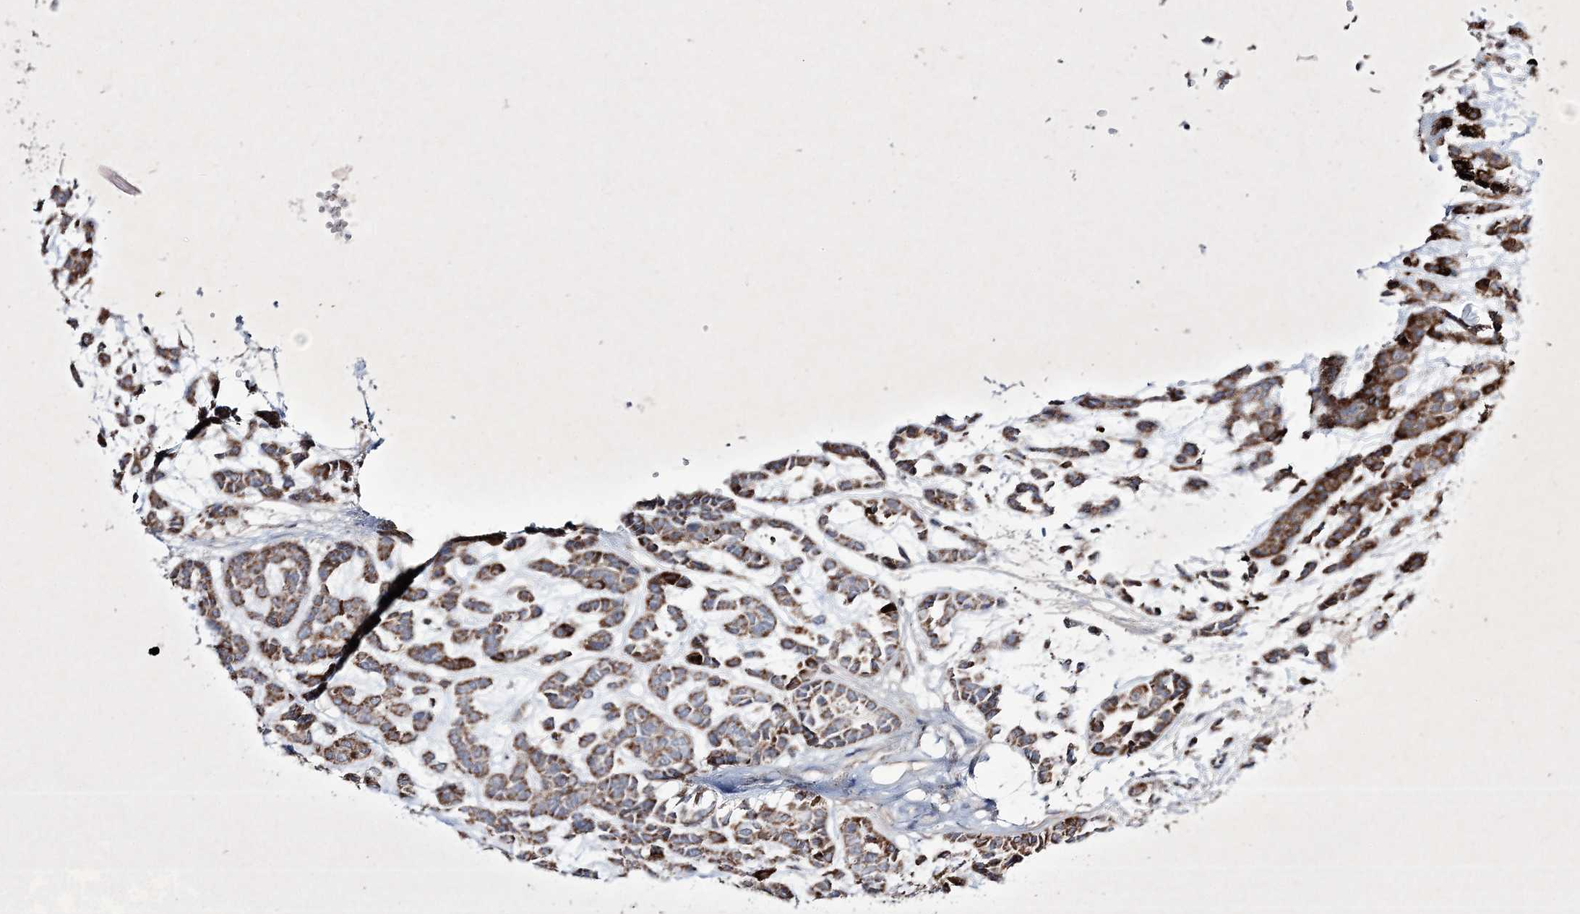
{"staining": {"intensity": "moderate", "quantity": ">75%", "location": "cytoplasmic/membranous"}, "tissue": "head and neck cancer", "cell_type": "Tumor cells", "image_type": "cancer", "snomed": [{"axis": "morphology", "description": "Adenocarcinoma, NOS"}, {"axis": "morphology", "description": "Adenoma, NOS"}, {"axis": "topography", "description": "Head-Neck"}], "caption": "Immunohistochemistry (IHC) micrograph of neoplastic tissue: human adenoma (head and neck) stained using immunohistochemistry (IHC) demonstrates medium levels of moderate protein expression localized specifically in the cytoplasmic/membranous of tumor cells, appearing as a cytoplasmic/membranous brown color.", "gene": "RICTOR", "patient": {"sex": "female", "age": 55}}